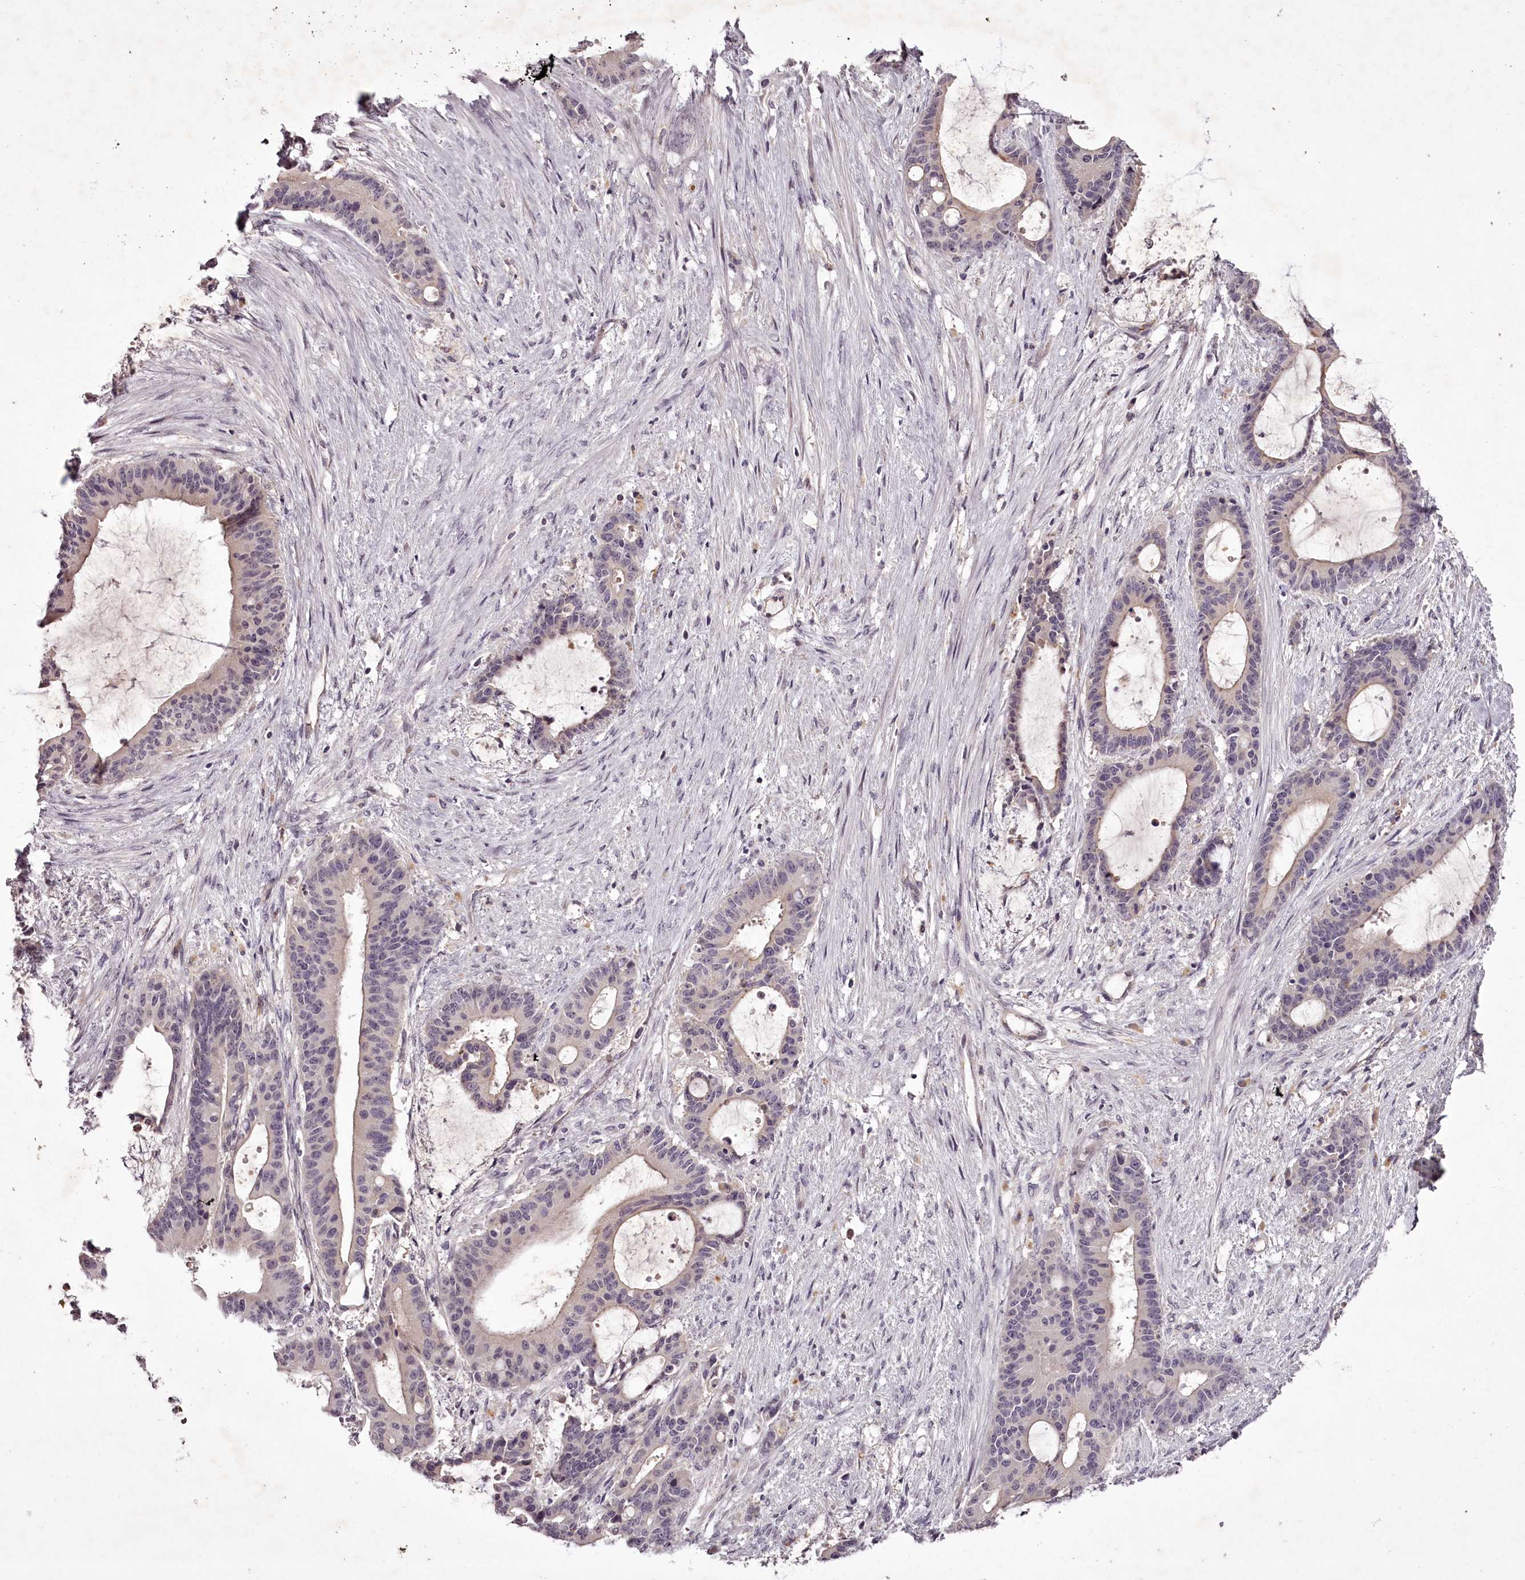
{"staining": {"intensity": "weak", "quantity": "<25%", "location": "cytoplasmic/membranous"}, "tissue": "liver cancer", "cell_type": "Tumor cells", "image_type": "cancer", "snomed": [{"axis": "morphology", "description": "Normal tissue, NOS"}, {"axis": "morphology", "description": "Cholangiocarcinoma"}, {"axis": "topography", "description": "Liver"}, {"axis": "topography", "description": "Peripheral nerve tissue"}], "caption": "An immunohistochemistry (IHC) image of liver cholangiocarcinoma is shown. There is no staining in tumor cells of liver cholangiocarcinoma.", "gene": "RBMXL2", "patient": {"sex": "female", "age": 73}}